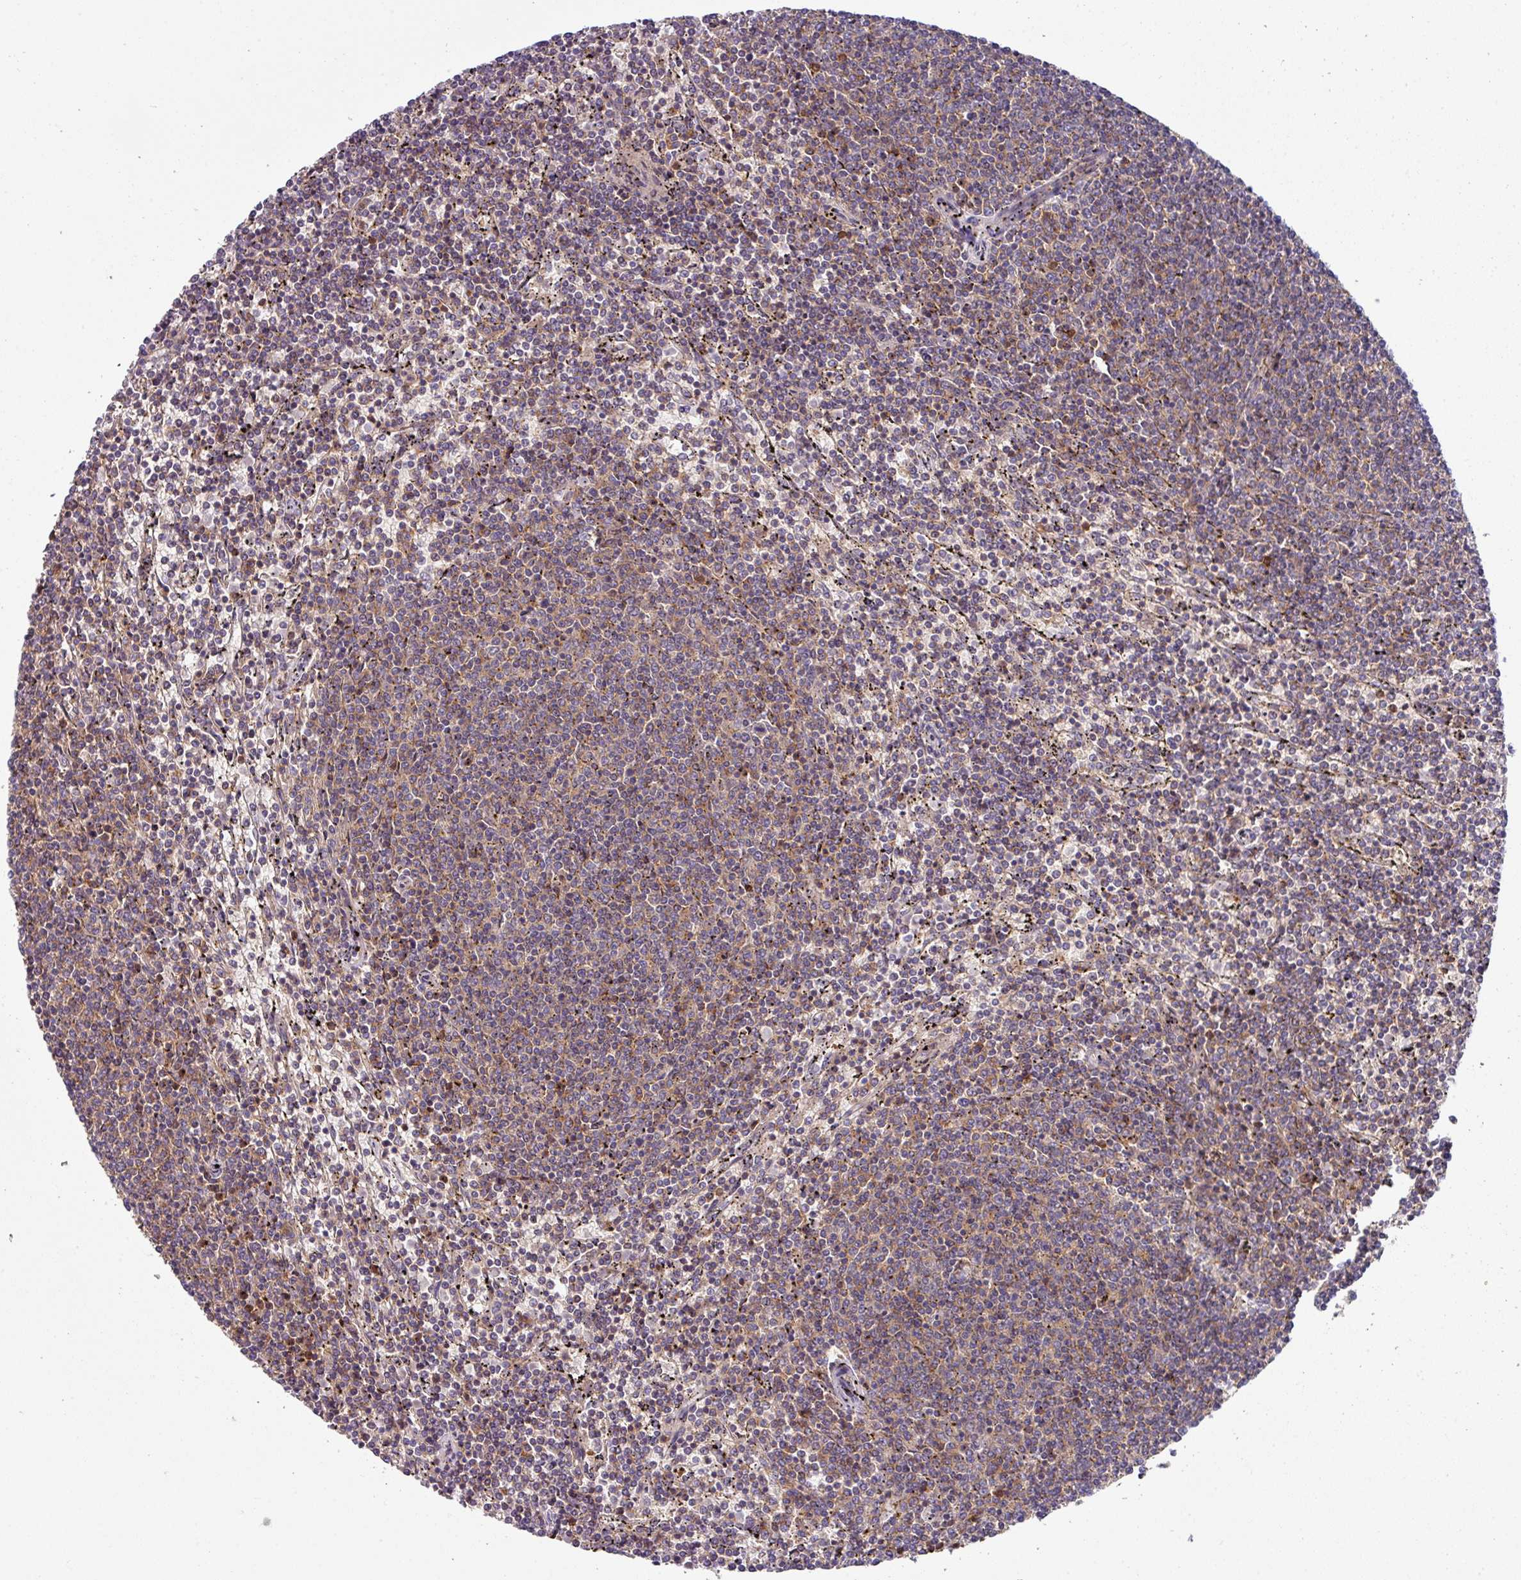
{"staining": {"intensity": "weak", "quantity": "25%-75%", "location": "cytoplasmic/membranous"}, "tissue": "lymphoma", "cell_type": "Tumor cells", "image_type": "cancer", "snomed": [{"axis": "morphology", "description": "Malignant lymphoma, non-Hodgkin's type, Low grade"}, {"axis": "topography", "description": "Spleen"}], "caption": "This is a histology image of IHC staining of lymphoma, which shows weak staining in the cytoplasmic/membranous of tumor cells.", "gene": "SLAMF6", "patient": {"sex": "female", "age": 50}}